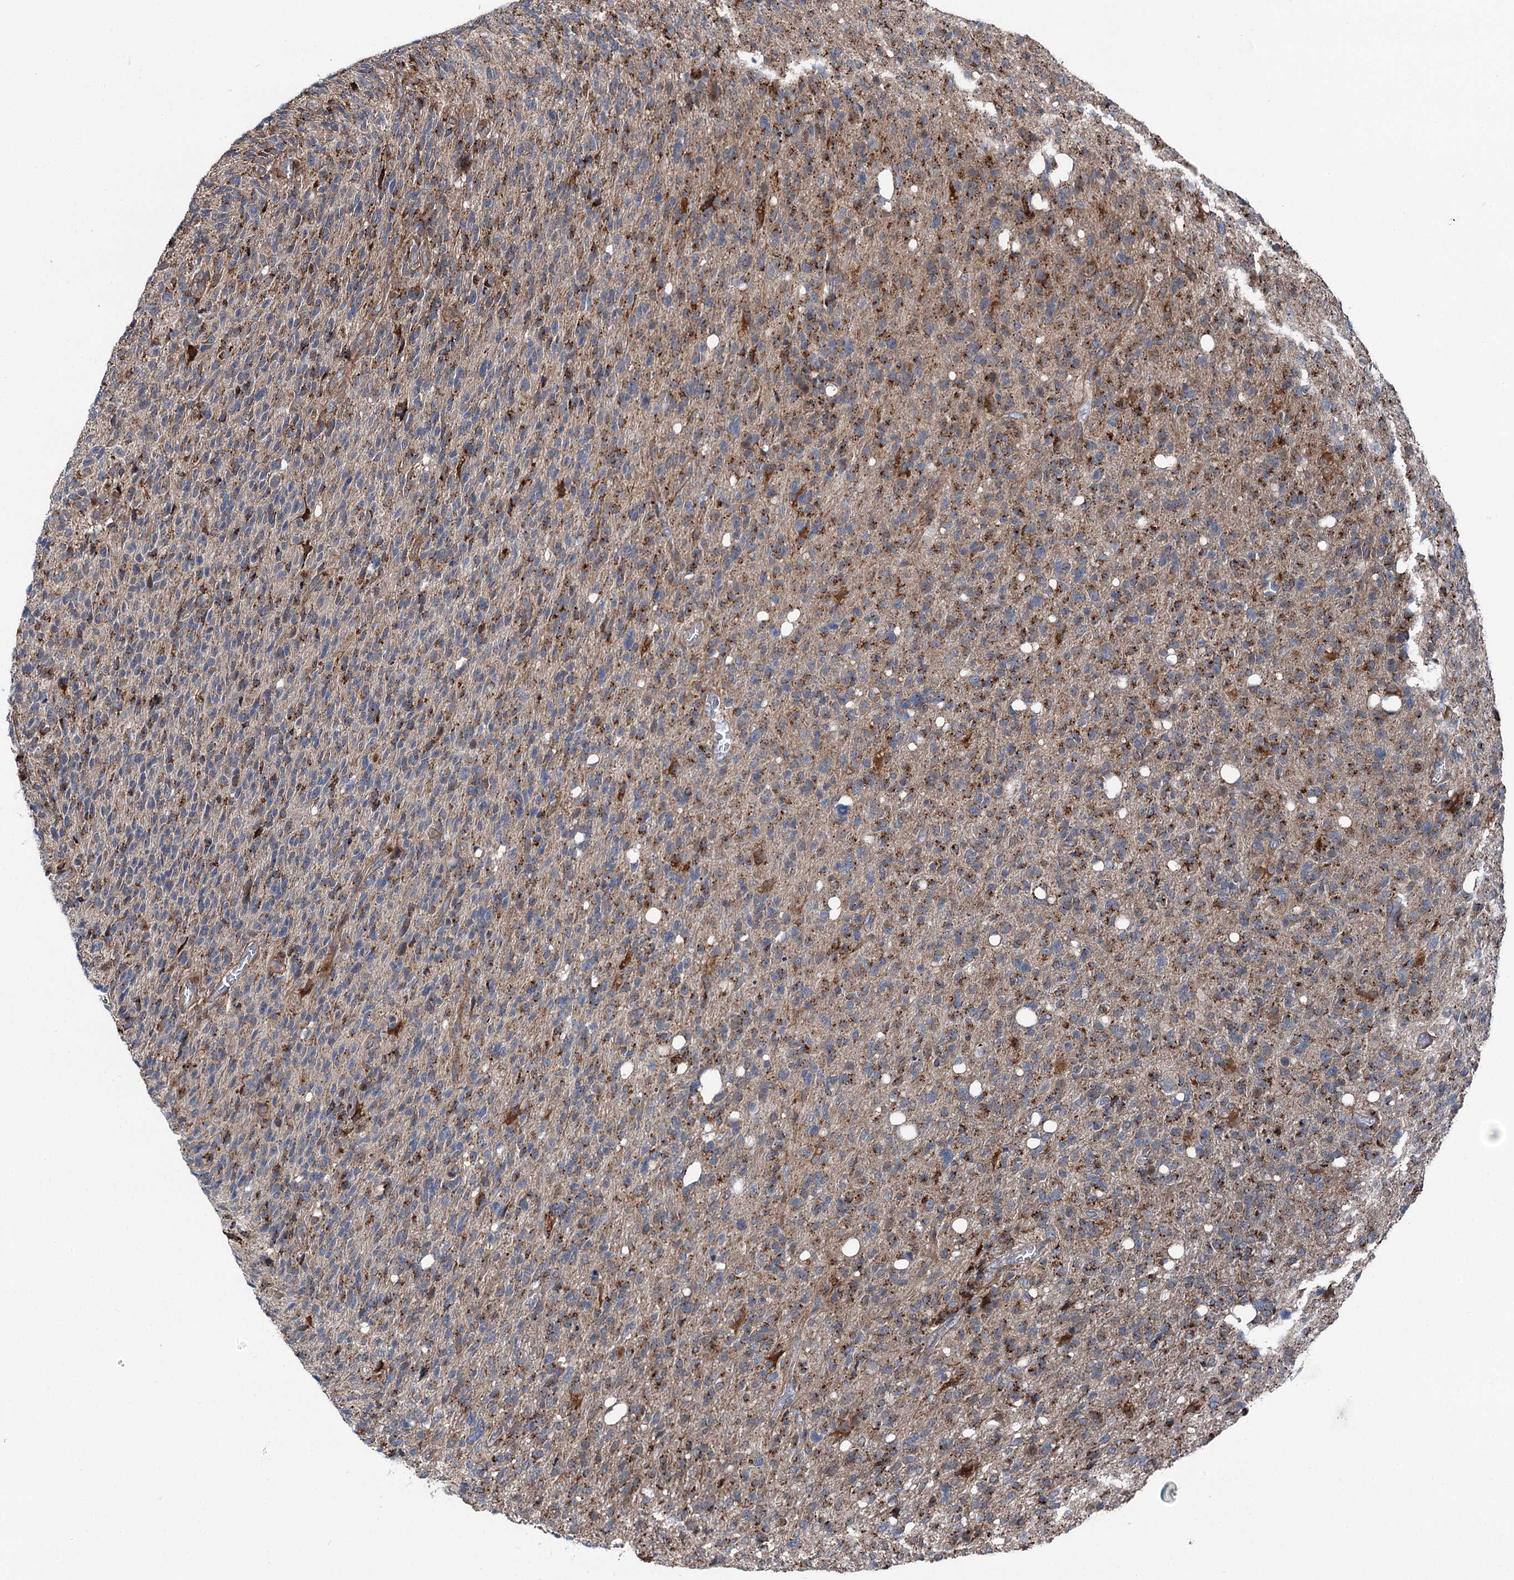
{"staining": {"intensity": "moderate", "quantity": "25%-75%", "location": "cytoplasmic/membranous"}, "tissue": "glioma", "cell_type": "Tumor cells", "image_type": "cancer", "snomed": [{"axis": "morphology", "description": "Glioma, malignant, High grade"}, {"axis": "topography", "description": "Brain"}], "caption": "Glioma stained for a protein demonstrates moderate cytoplasmic/membranous positivity in tumor cells.", "gene": "POLR1D", "patient": {"sex": "female", "age": 57}}